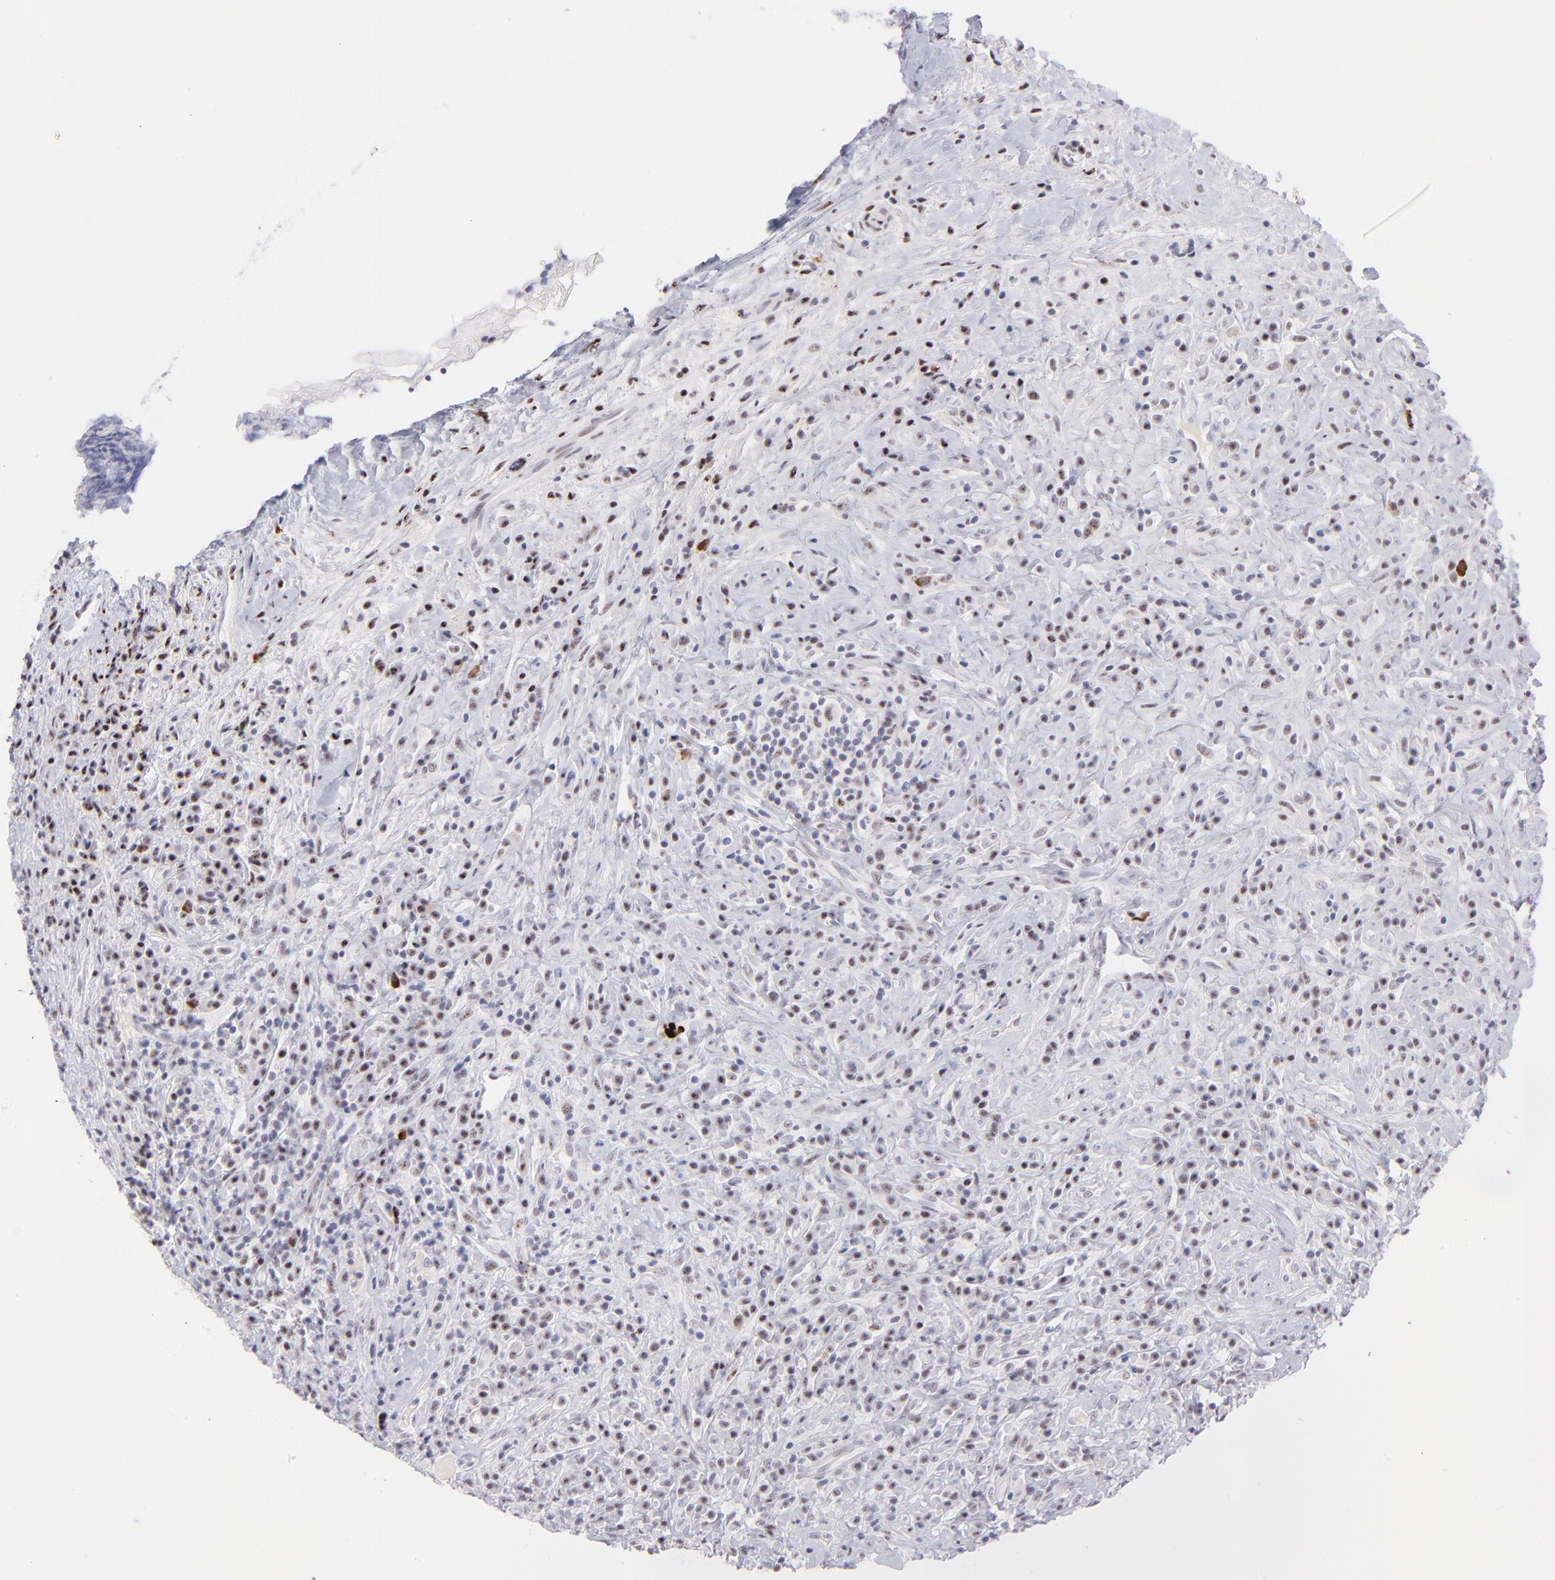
{"staining": {"intensity": "weak", "quantity": "25%-75%", "location": "nuclear"}, "tissue": "lymphoma", "cell_type": "Tumor cells", "image_type": "cancer", "snomed": [{"axis": "morphology", "description": "Hodgkin's disease, NOS"}, {"axis": "topography", "description": "Lymph node"}], "caption": "Immunohistochemical staining of Hodgkin's disease displays weak nuclear protein positivity in about 25%-75% of tumor cells.", "gene": "CDC25C", "patient": {"sex": "female", "age": 25}}